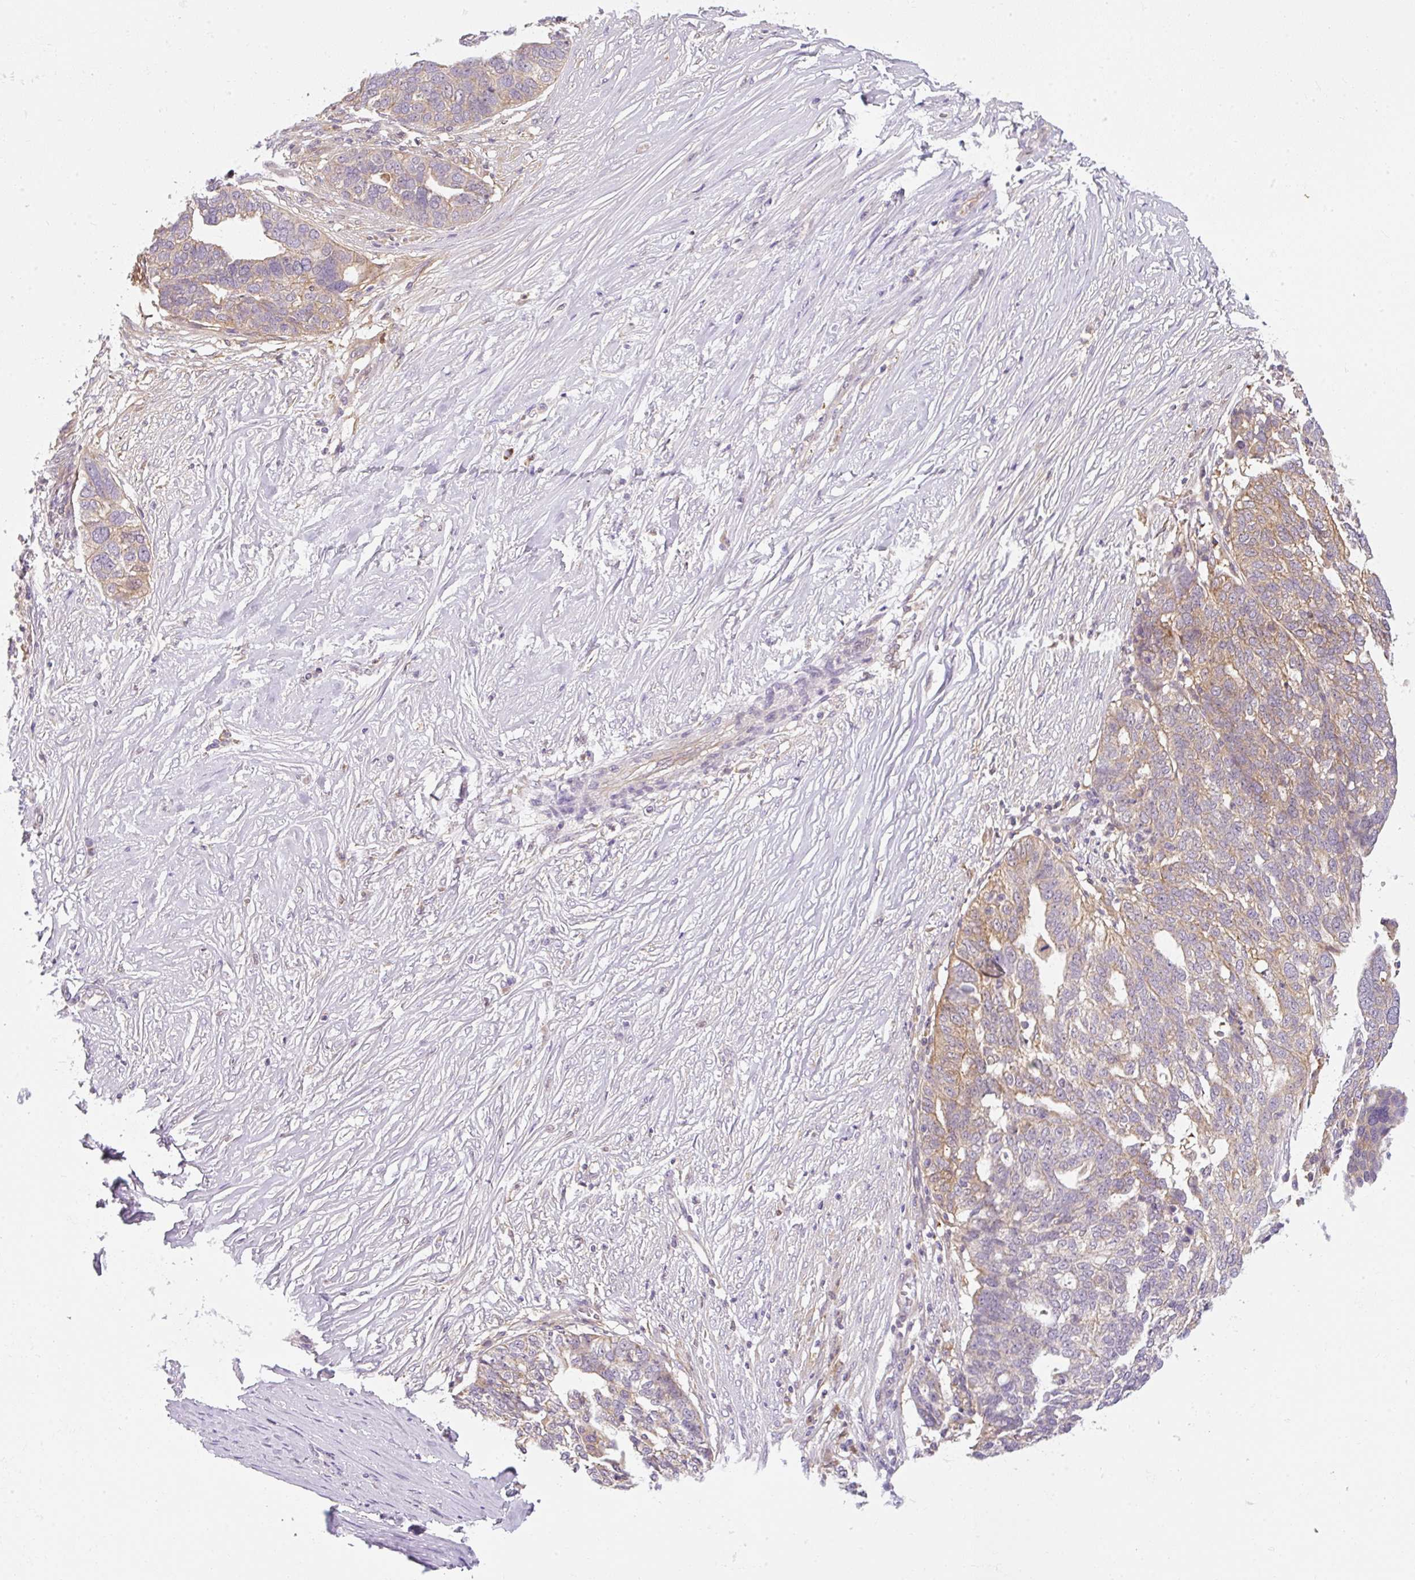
{"staining": {"intensity": "weak", "quantity": "25%-75%", "location": "cytoplasmic/membranous"}, "tissue": "ovarian cancer", "cell_type": "Tumor cells", "image_type": "cancer", "snomed": [{"axis": "morphology", "description": "Cystadenocarcinoma, serous, NOS"}, {"axis": "topography", "description": "Ovary"}], "caption": "IHC photomicrograph of neoplastic tissue: serous cystadenocarcinoma (ovarian) stained using immunohistochemistry (IHC) displays low levels of weak protein expression localized specifically in the cytoplasmic/membranous of tumor cells, appearing as a cytoplasmic/membranous brown color.", "gene": "OMA1", "patient": {"sex": "female", "age": 59}}